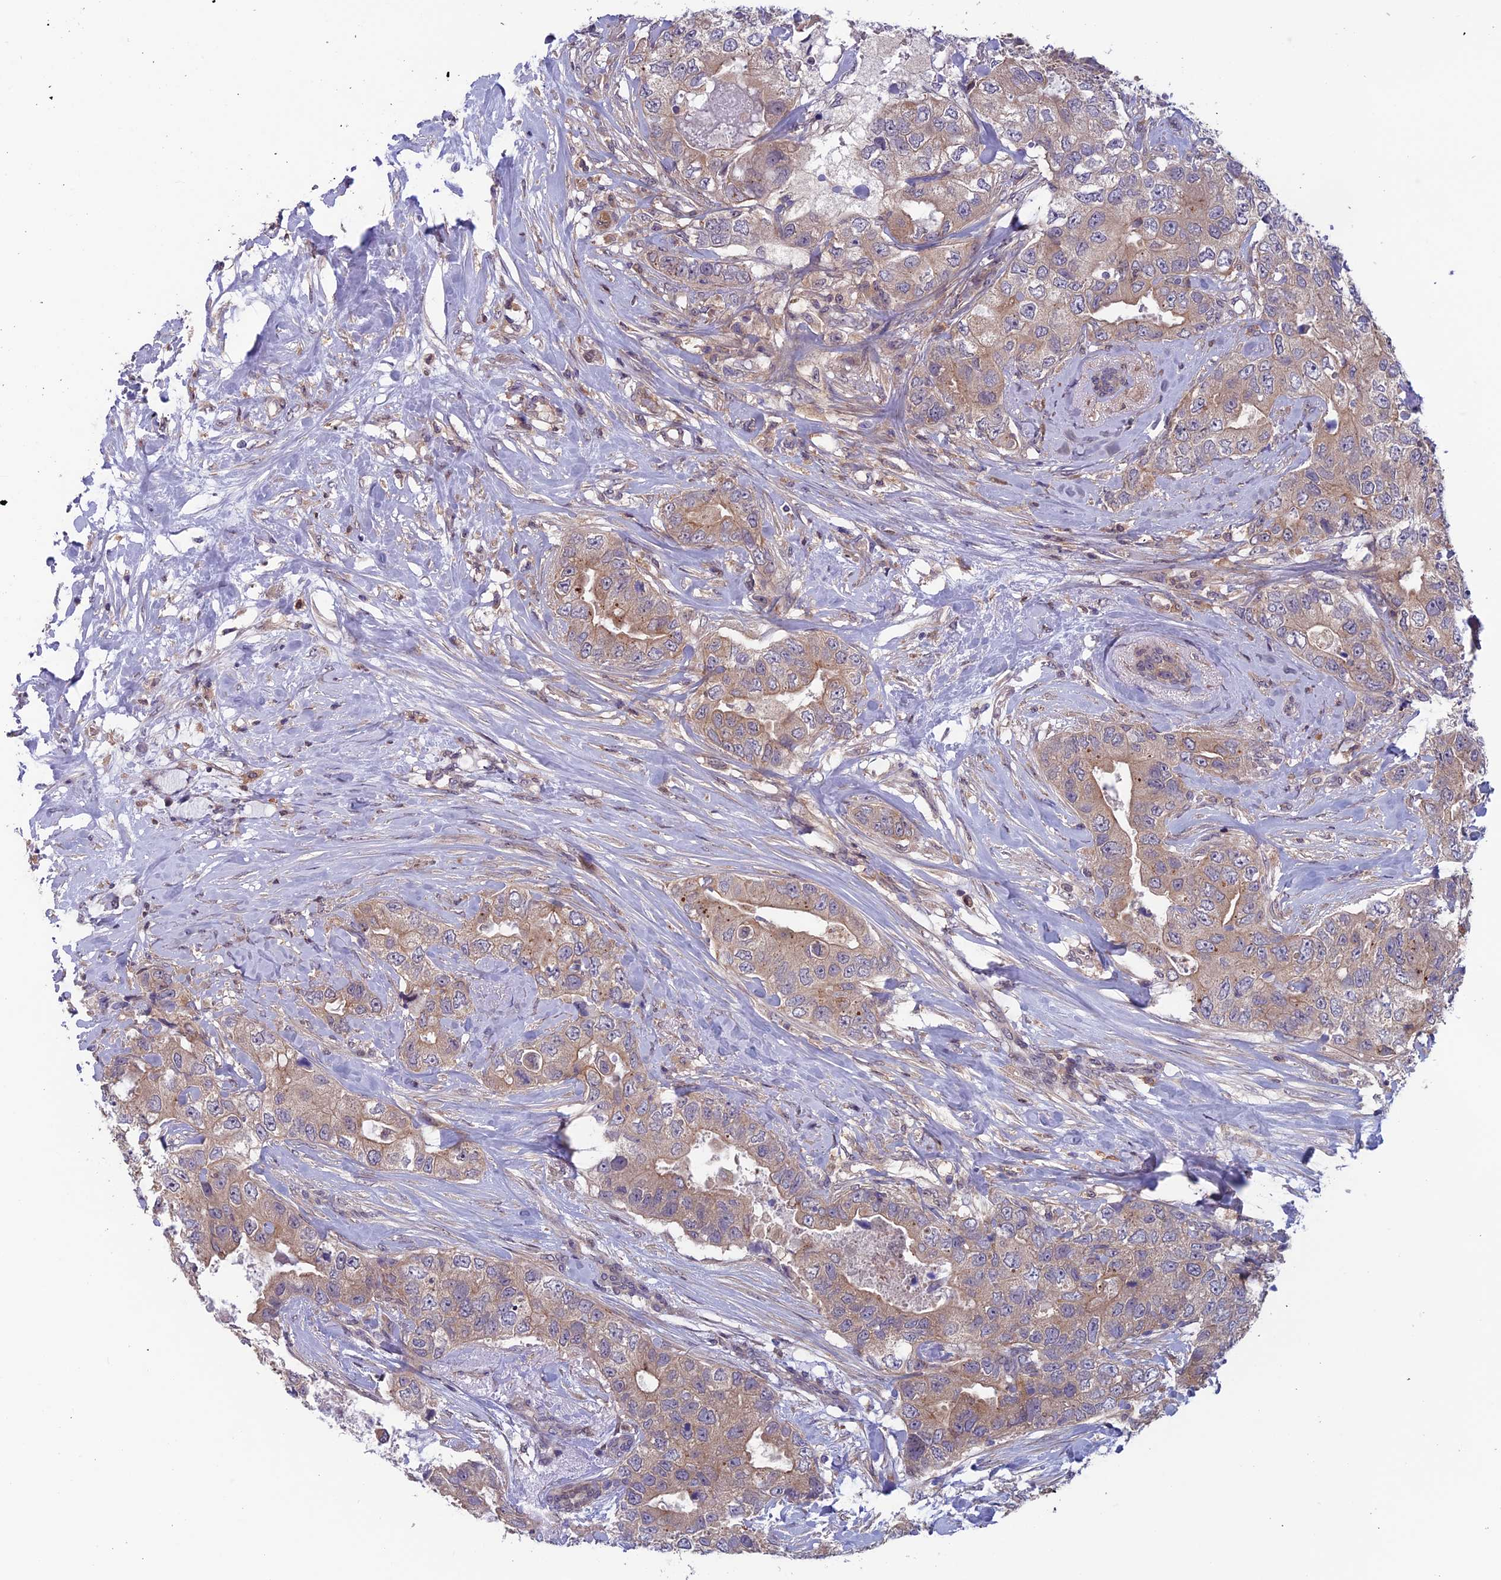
{"staining": {"intensity": "weak", "quantity": ">75%", "location": "cytoplasmic/membranous"}, "tissue": "breast cancer", "cell_type": "Tumor cells", "image_type": "cancer", "snomed": [{"axis": "morphology", "description": "Duct carcinoma"}, {"axis": "topography", "description": "Breast"}], "caption": "This micrograph shows immunohistochemistry (IHC) staining of breast cancer (infiltrating ductal carcinoma), with low weak cytoplasmic/membranous expression in approximately >75% of tumor cells.", "gene": "MAST2", "patient": {"sex": "female", "age": 62}}